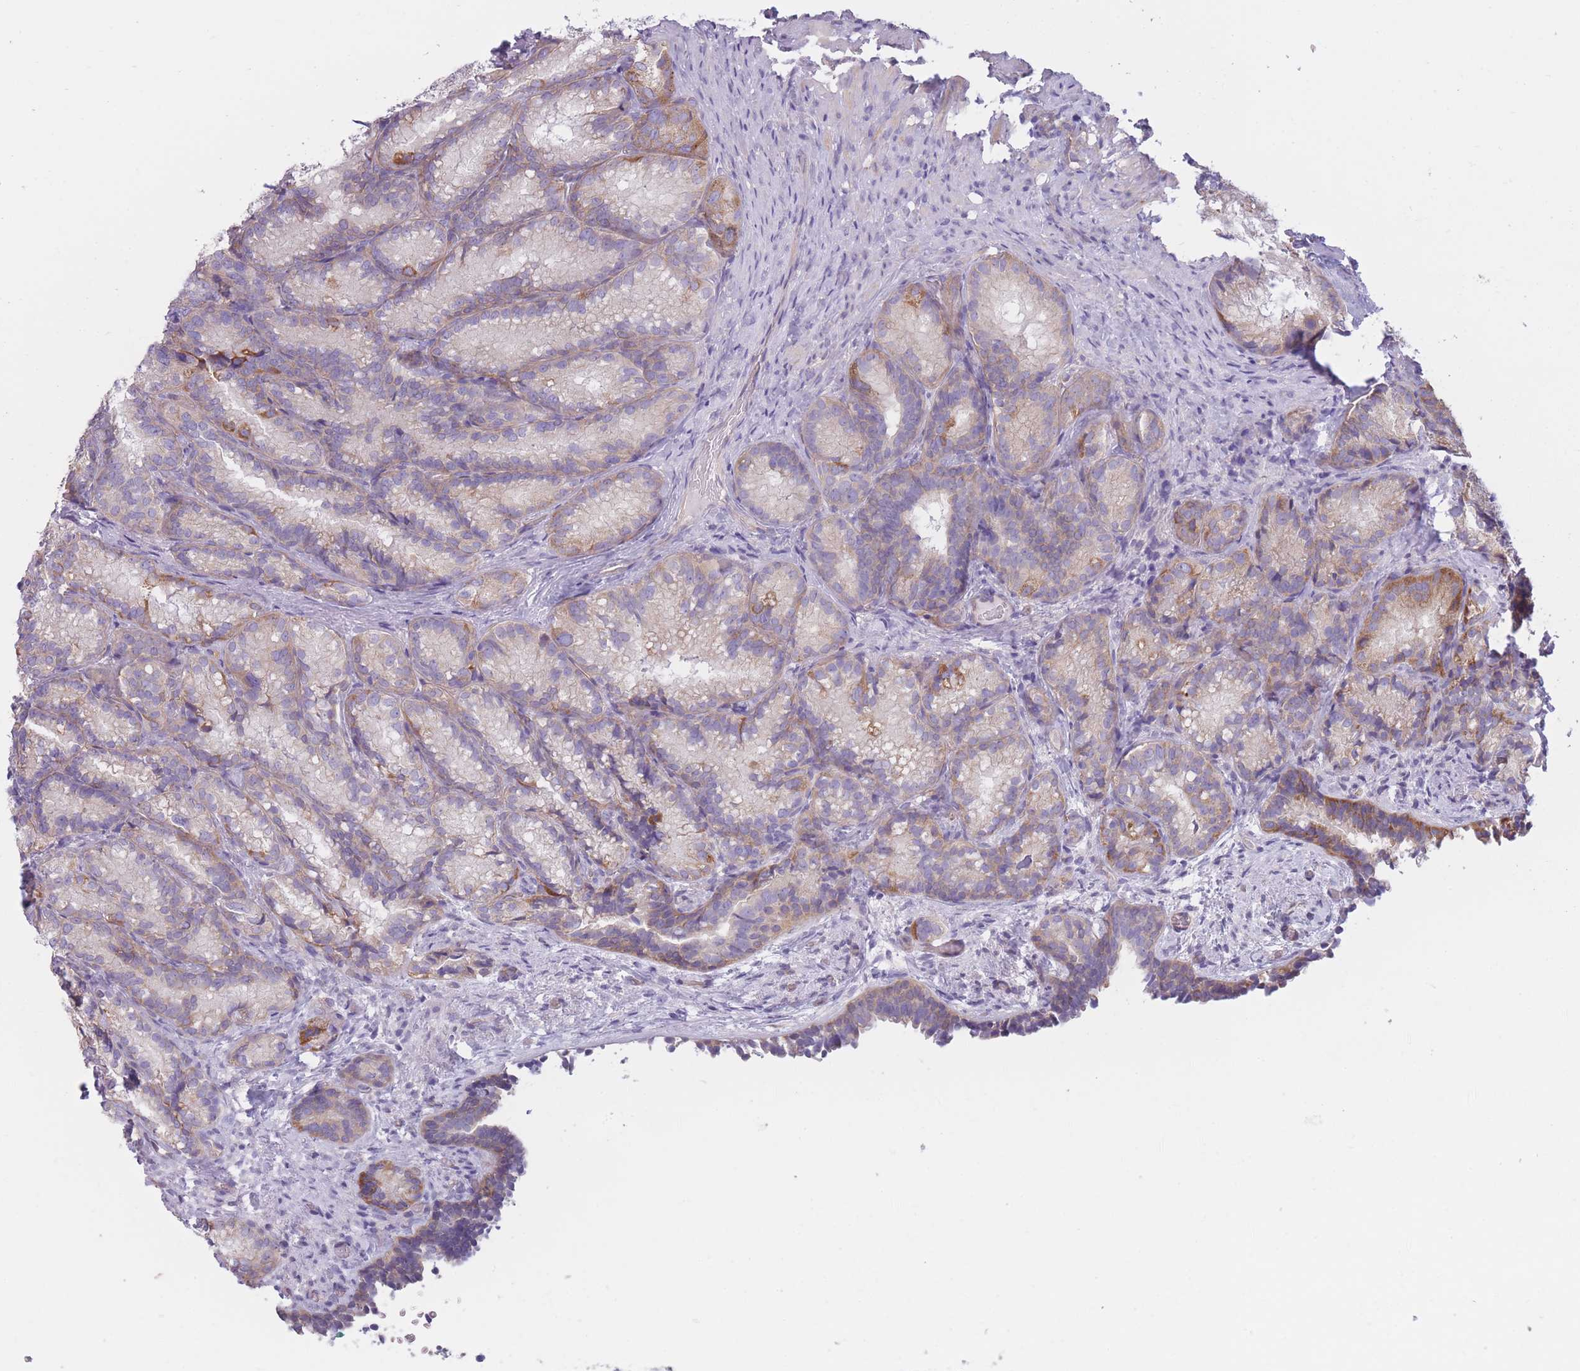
{"staining": {"intensity": "moderate", "quantity": "<25%", "location": "cytoplasmic/membranous"}, "tissue": "seminal vesicle", "cell_type": "Glandular cells", "image_type": "normal", "snomed": [{"axis": "morphology", "description": "Normal tissue, NOS"}, {"axis": "topography", "description": "Seminal veicle"}], "caption": "This histopathology image shows immunohistochemistry (IHC) staining of normal human seminal vesicle, with low moderate cytoplasmic/membranous staining in approximately <25% of glandular cells.", "gene": "SERPINB3", "patient": {"sex": "male", "age": 58}}